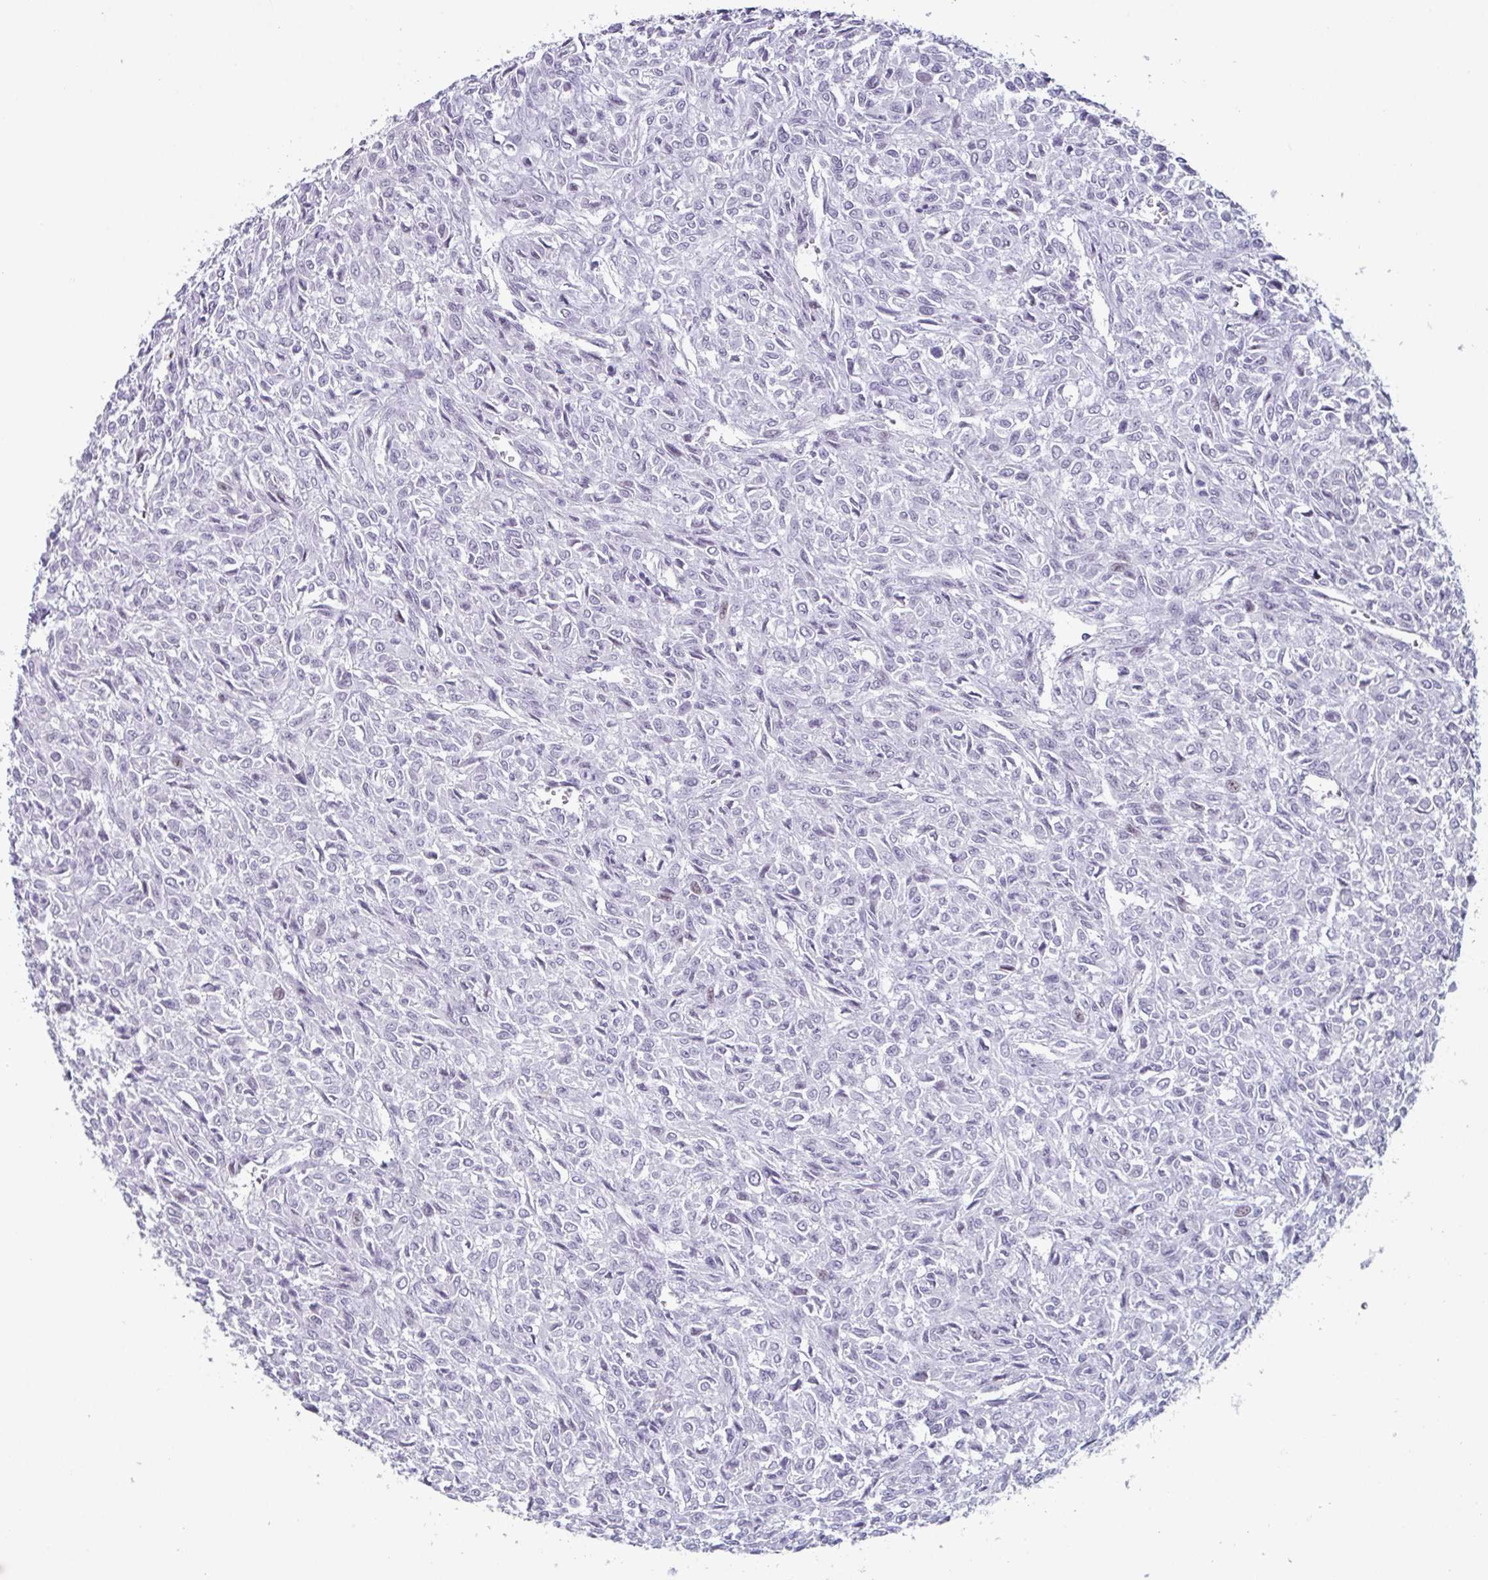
{"staining": {"intensity": "negative", "quantity": "none", "location": "none"}, "tissue": "renal cancer", "cell_type": "Tumor cells", "image_type": "cancer", "snomed": [{"axis": "morphology", "description": "Adenocarcinoma, NOS"}, {"axis": "topography", "description": "Kidney"}], "caption": "This image is of renal cancer (adenocarcinoma) stained with immunohistochemistry to label a protein in brown with the nuclei are counter-stained blue. There is no expression in tumor cells.", "gene": "VSIG10L", "patient": {"sex": "male", "age": 58}}